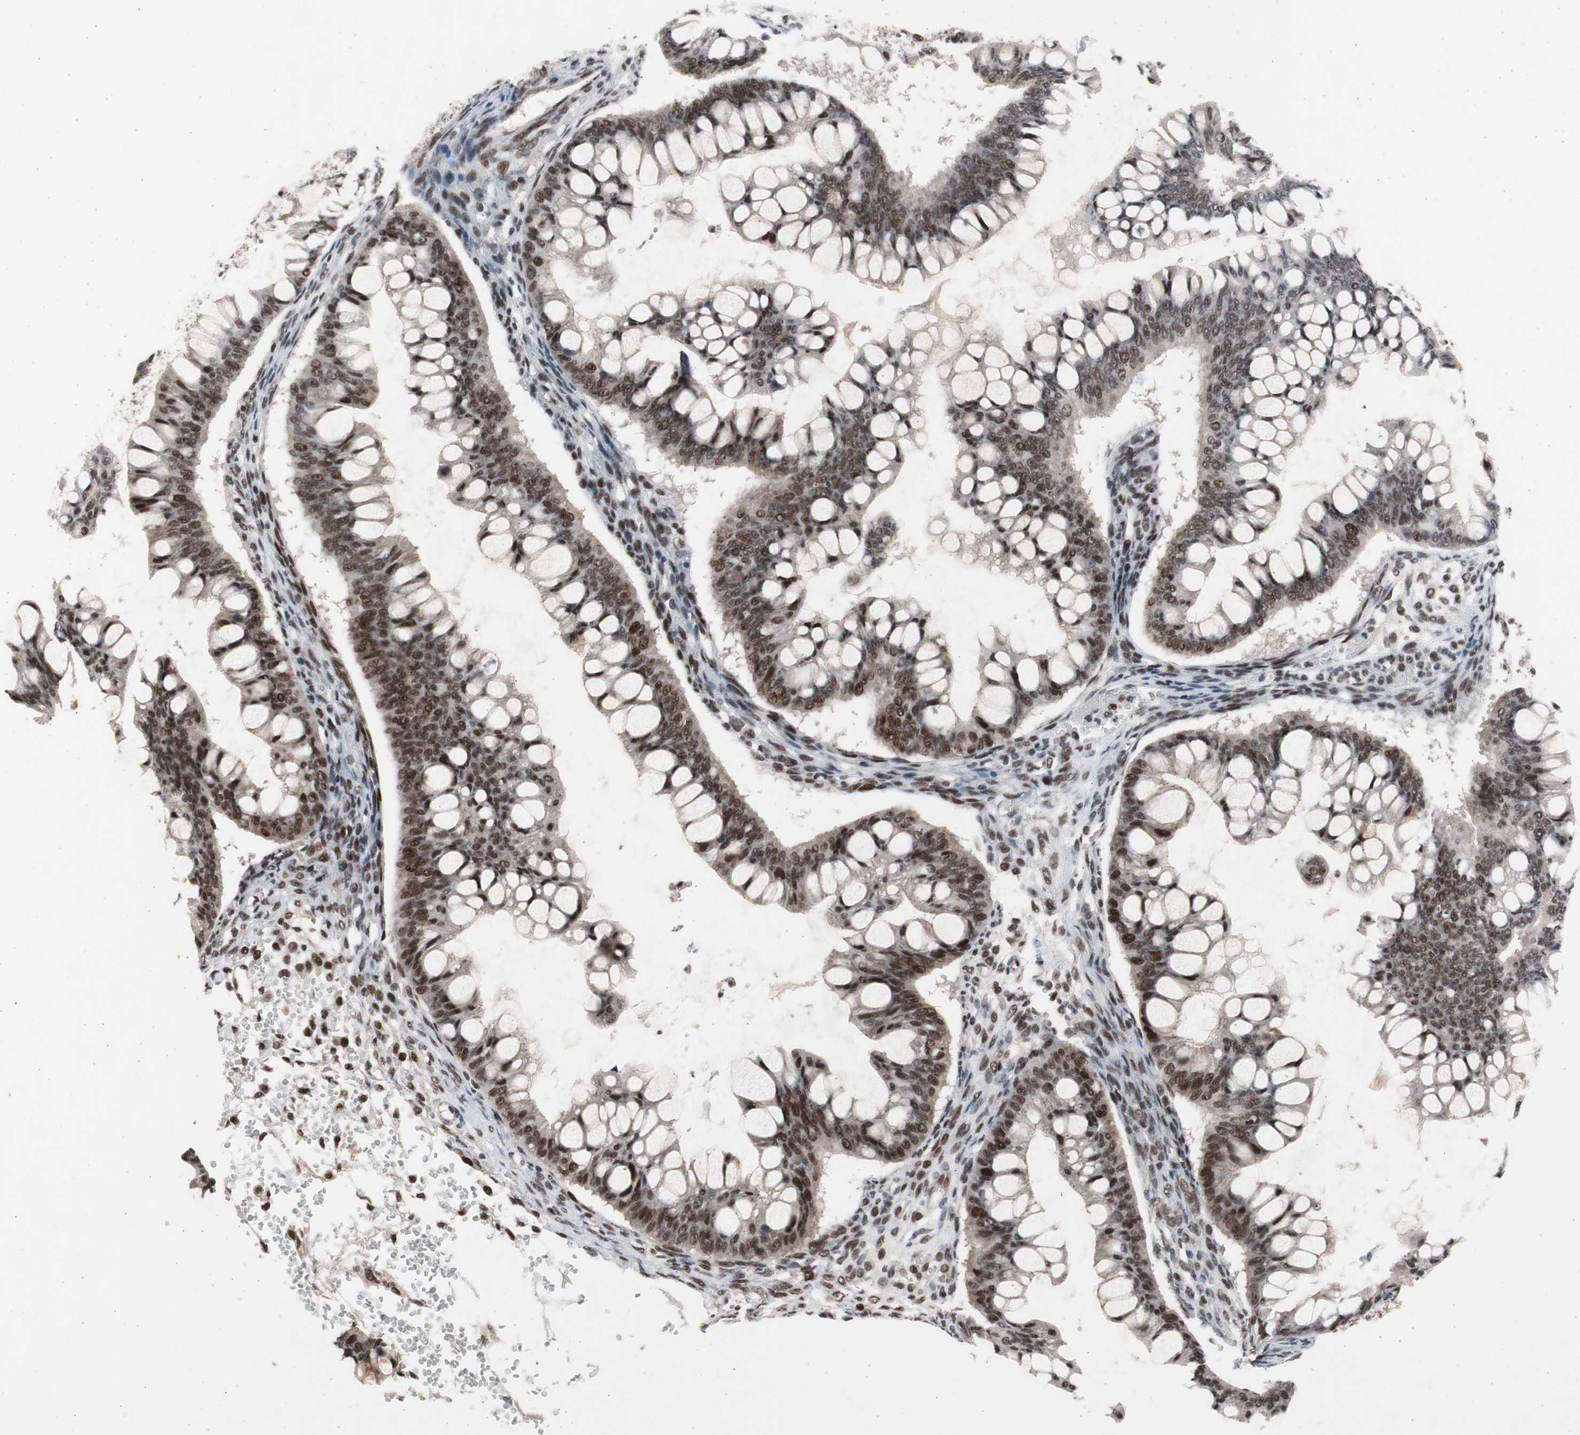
{"staining": {"intensity": "strong", "quantity": ">75%", "location": "nuclear"}, "tissue": "ovarian cancer", "cell_type": "Tumor cells", "image_type": "cancer", "snomed": [{"axis": "morphology", "description": "Cystadenocarcinoma, mucinous, NOS"}, {"axis": "topography", "description": "Ovary"}], "caption": "Ovarian mucinous cystadenocarcinoma stained for a protein reveals strong nuclear positivity in tumor cells.", "gene": "RPA1", "patient": {"sex": "female", "age": 73}}